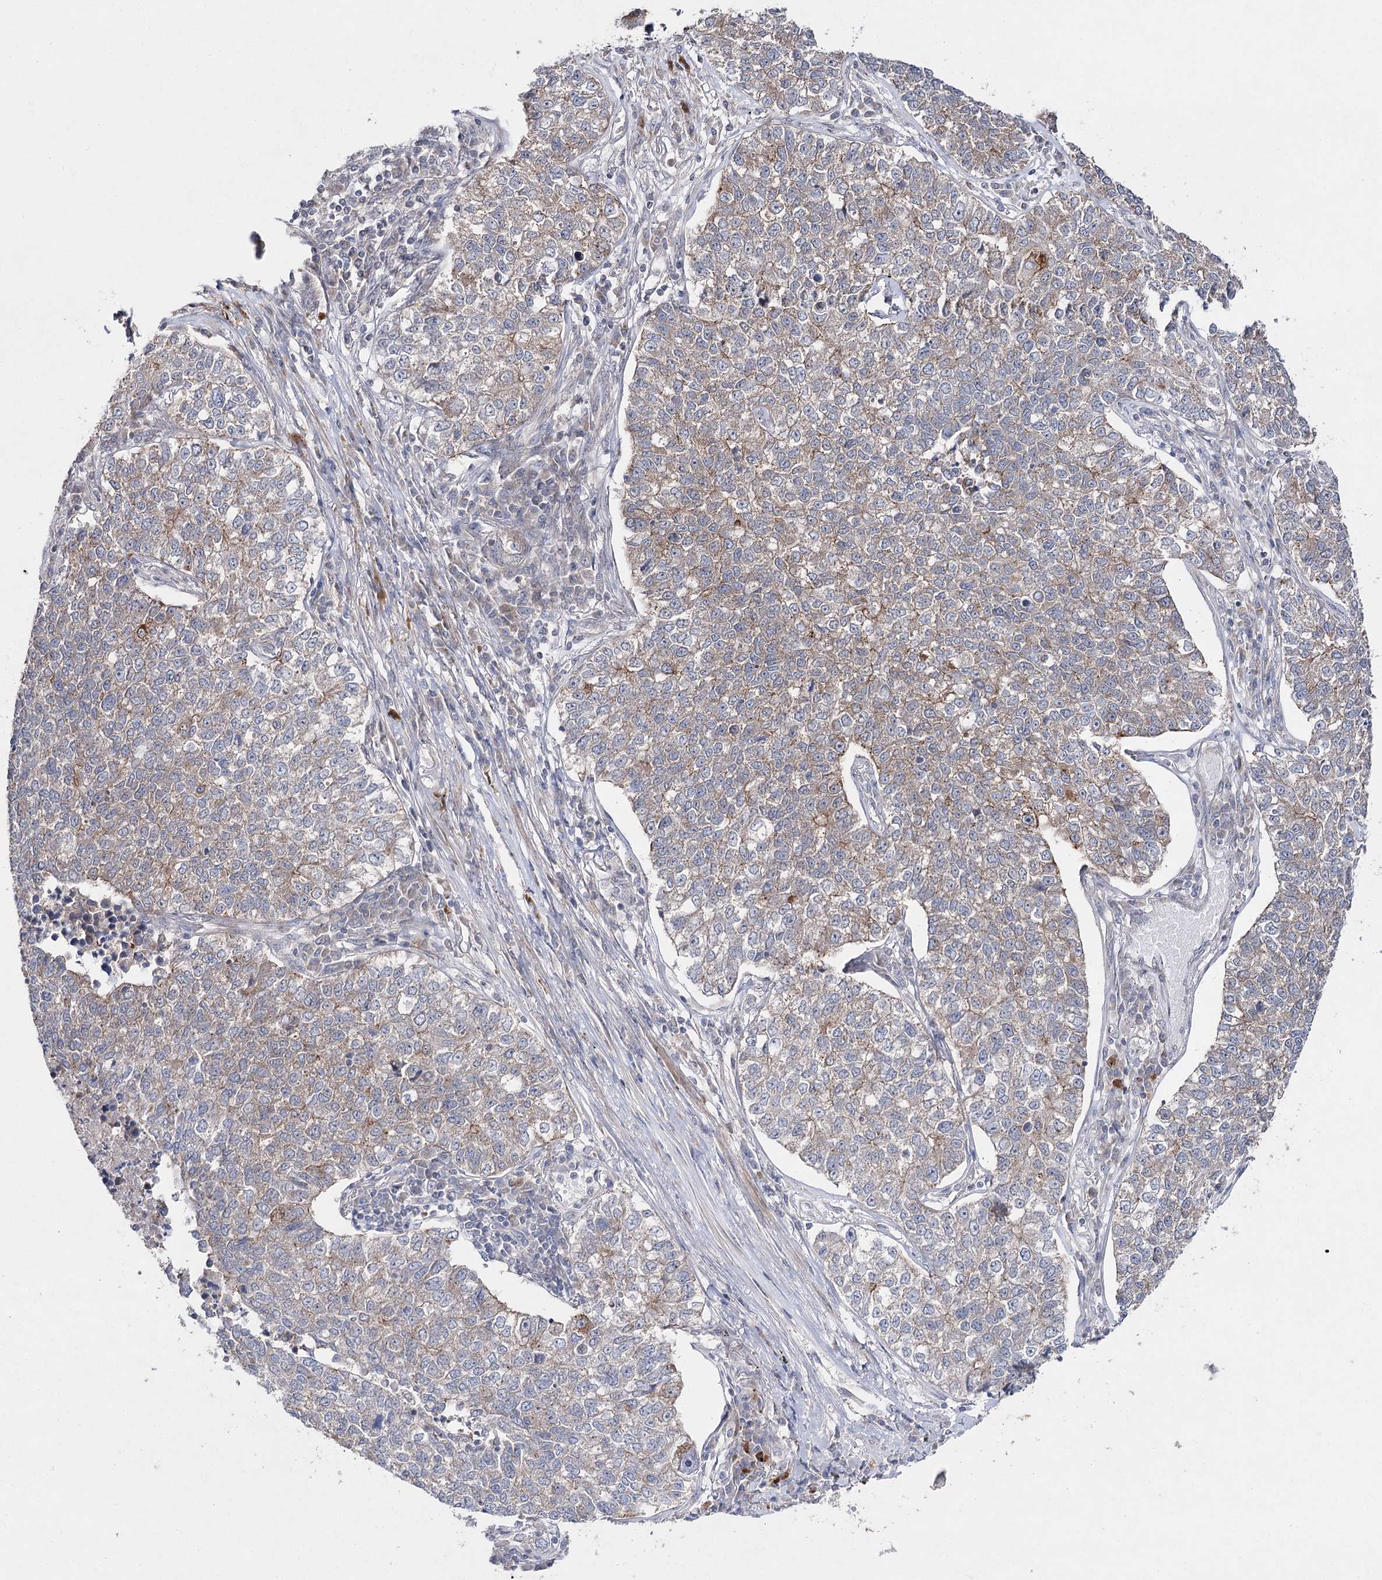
{"staining": {"intensity": "weak", "quantity": "25%-75%", "location": "cytoplasmic/membranous"}, "tissue": "lung cancer", "cell_type": "Tumor cells", "image_type": "cancer", "snomed": [{"axis": "morphology", "description": "Adenocarcinoma, NOS"}, {"axis": "topography", "description": "Lung"}], "caption": "IHC micrograph of human lung adenocarcinoma stained for a protein (brown), which displays low levels of weak cytoplasmic/membranous positivity in about 25%-75% of tumor cells.", "gene": "FANCL", "patient": {"sex": "male", "age": 49}}